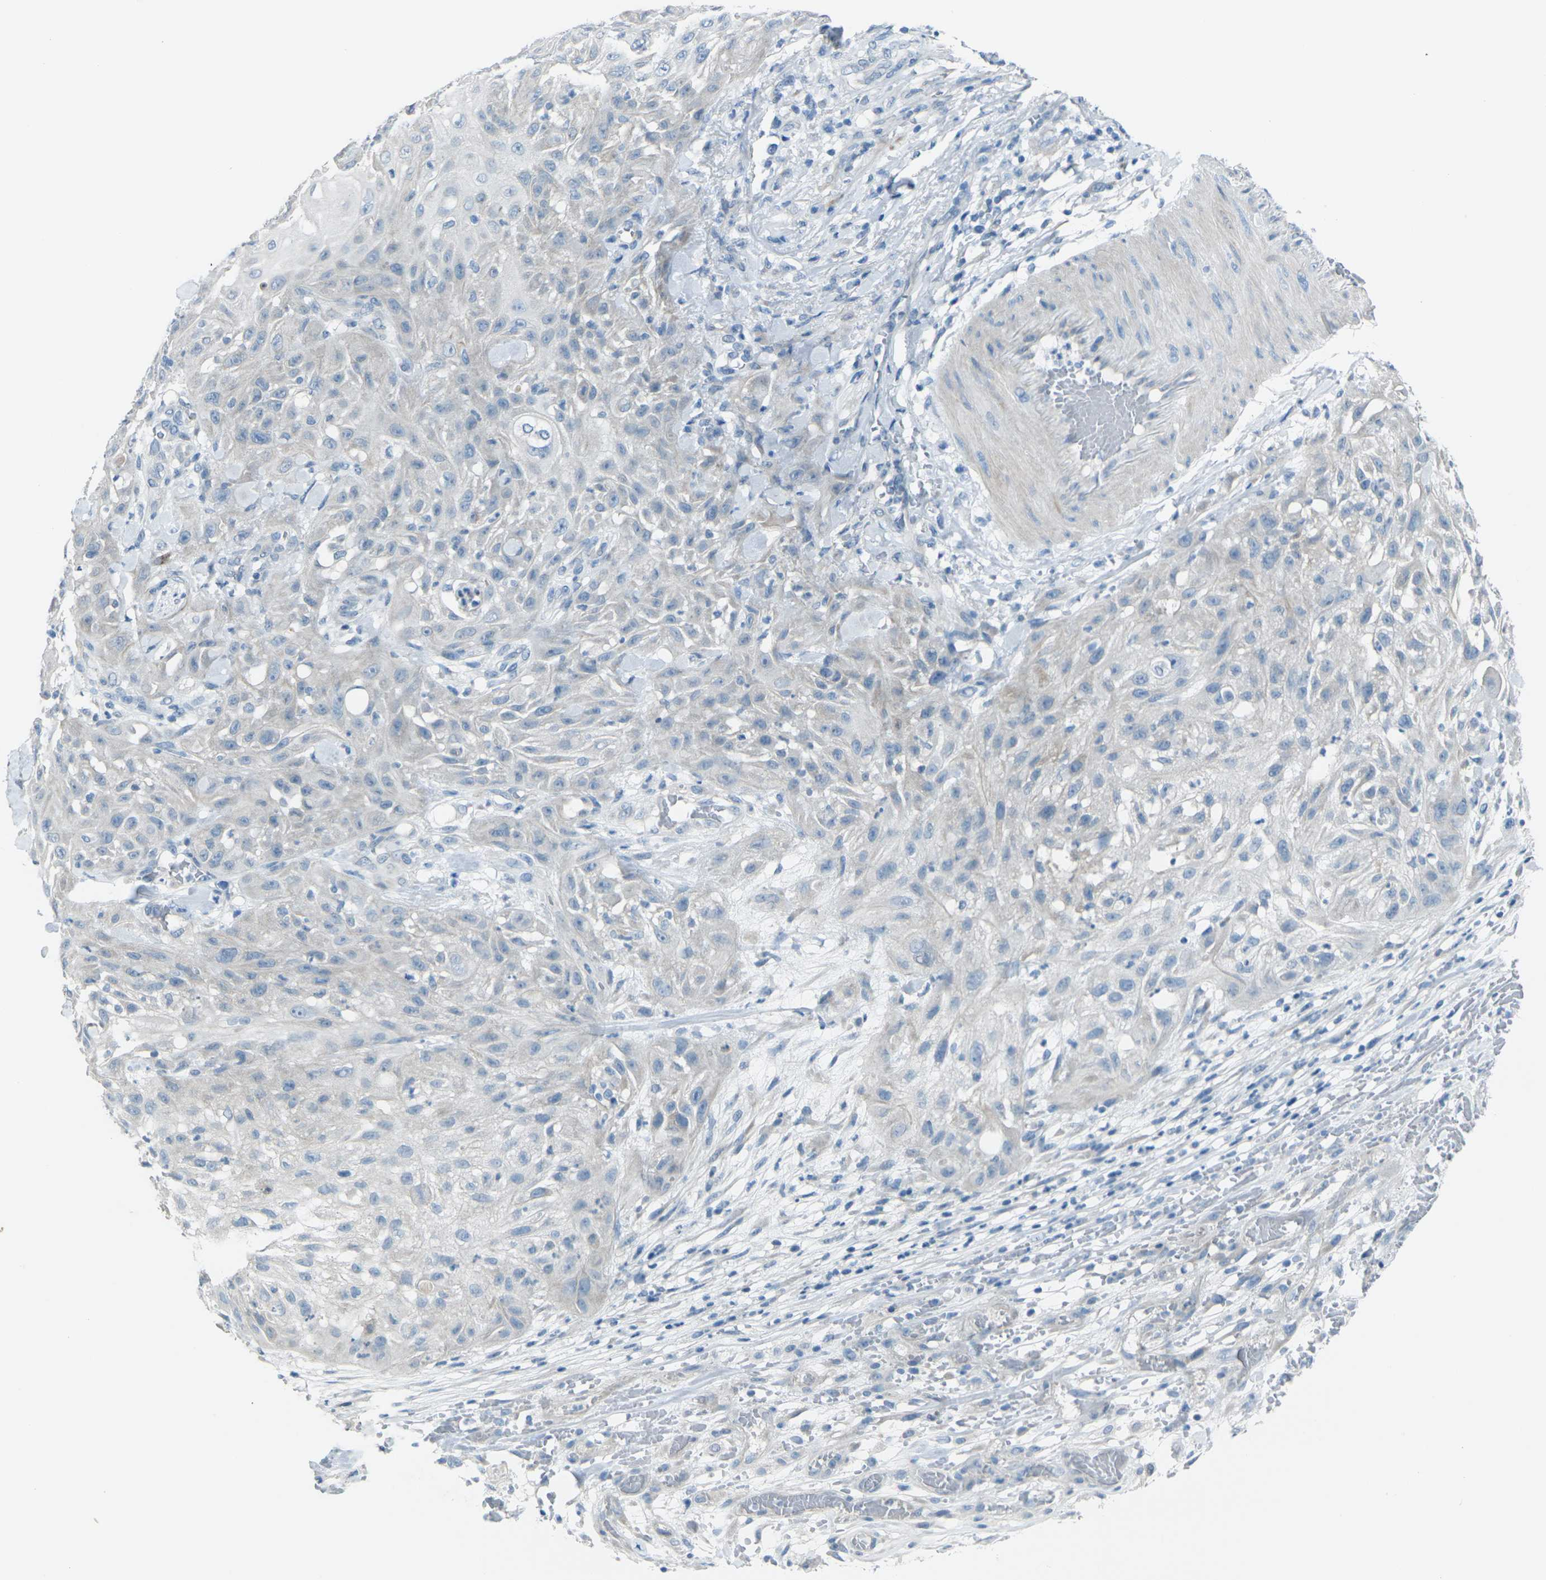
{"staining": {"intensity": "negative", "quantity": "none", "location": "none"}, "tissue": "skin cancer", "cell_type": "Tumor cells", "image_type": "cancer", "snomed": [{"axis": "morphology", "description": "Squamous cell carcinoma, NOS"}, {"axis": "topography", "description": "Skin"}], "caption": "IHC photomicrograph of neoplastic tissue: skin cancer stained with DAB (3,3'-diaminobenzidine) shows no significant protein positivity in tumor cells.", "gene": "ANKRD46", "patient": {"sex": "male", "age": 75}}